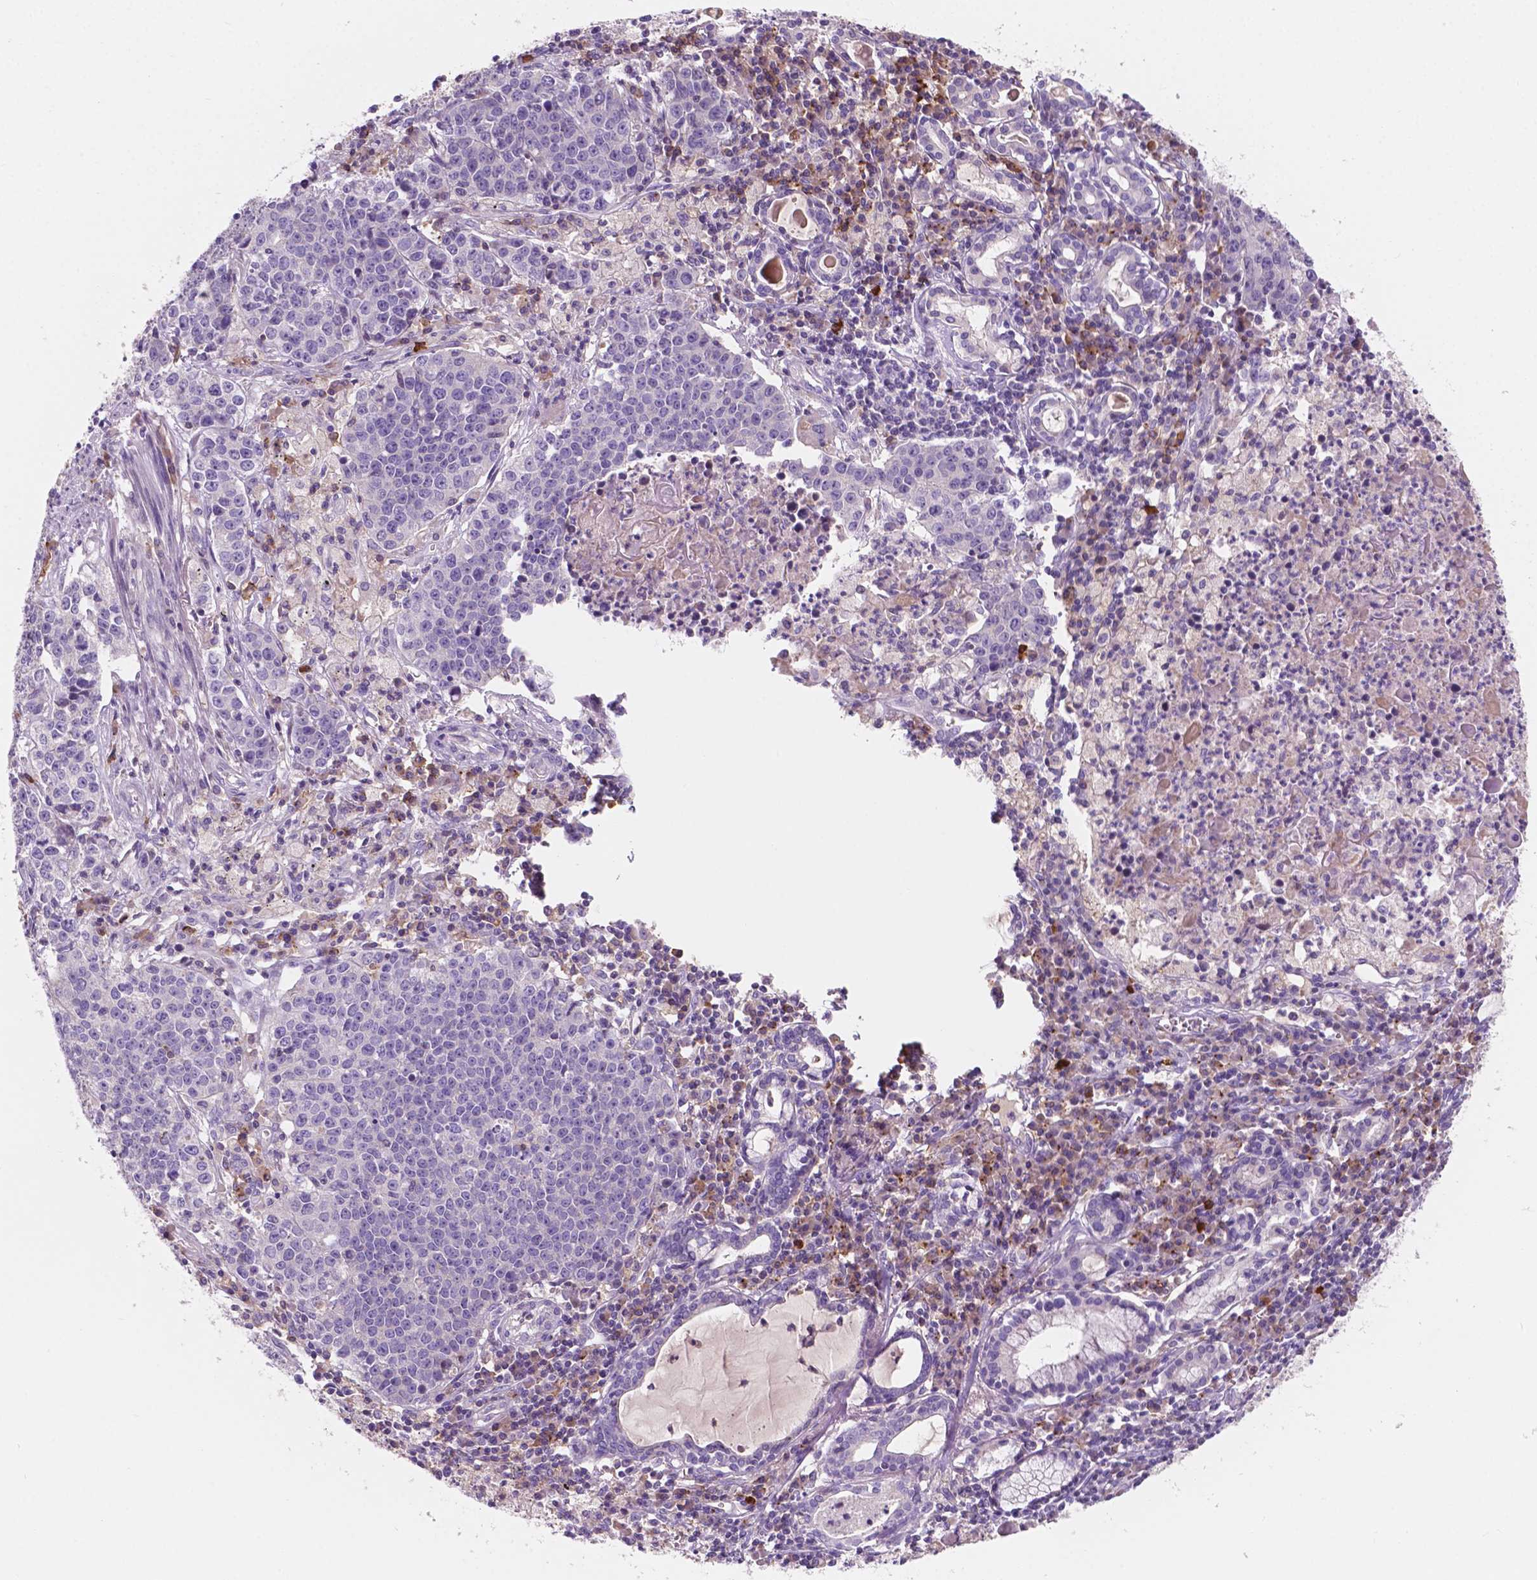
{"staining": {"intensity": "negative", "quantity": "none", "location": "none"}, "tissue": "lung cancer", "cell_type": "Tumor cells", "image_type": "cancer", "snomed": [{"axis": "morphology", "description": "Squamous cell carcinoma, NOS"}, {"axis": "morphology", "description": "Squamous cell carcinoma, metastatic, NOS"}, {"axis": "topography", "description": "Lung"}, {"axis": "topography", "description": "Pleura, NOS"}], "caption": "Tumor cells are negative for brown protein staining in lung cancer (metastatic squamous cell carcinoma).", "gene": "SEMA4A", "patient": {"sex": "male", "age": 72}}